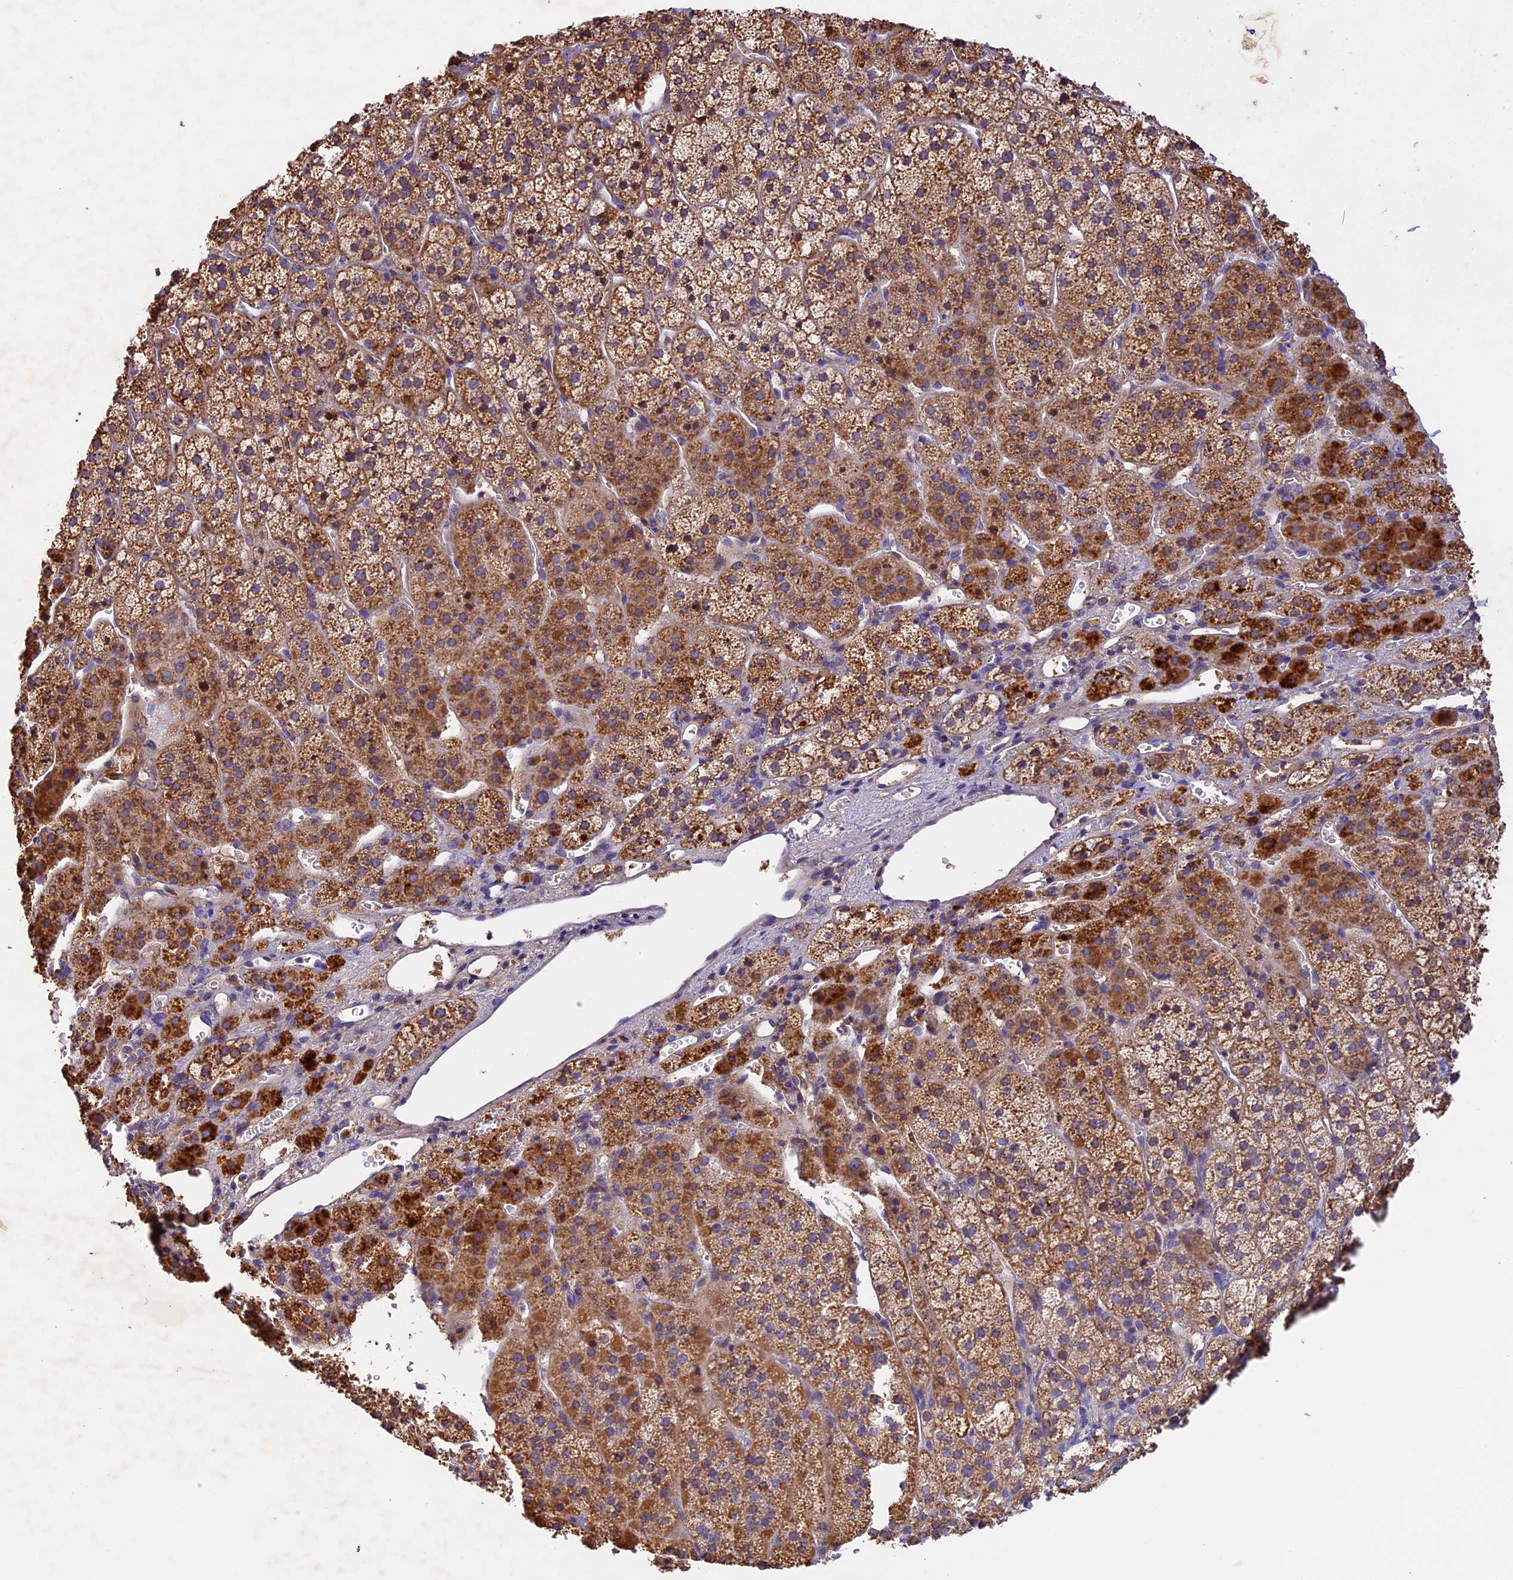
{"staining": {"intensity": "strong", "quantity": "25%-75%", "location": "cytoplasmic/membranous"}, "tissue": "adrenal gland", "cell_type": "Glandular cells", "image_type": "normal", "snomed": [{"axis": "morphology", "description": "Normal tissue, NOS"}, {"axis": "topography", "description": "Adrenal gland"}], "caption": "IHC (DAB) staining of benign adrenal gland demonstrates strong cytoplasmic/membranous protein expression in about 25%-75% of glandular cells.", "gene": "OCEL1", "patient": {"sex": "female", "age": 44}}